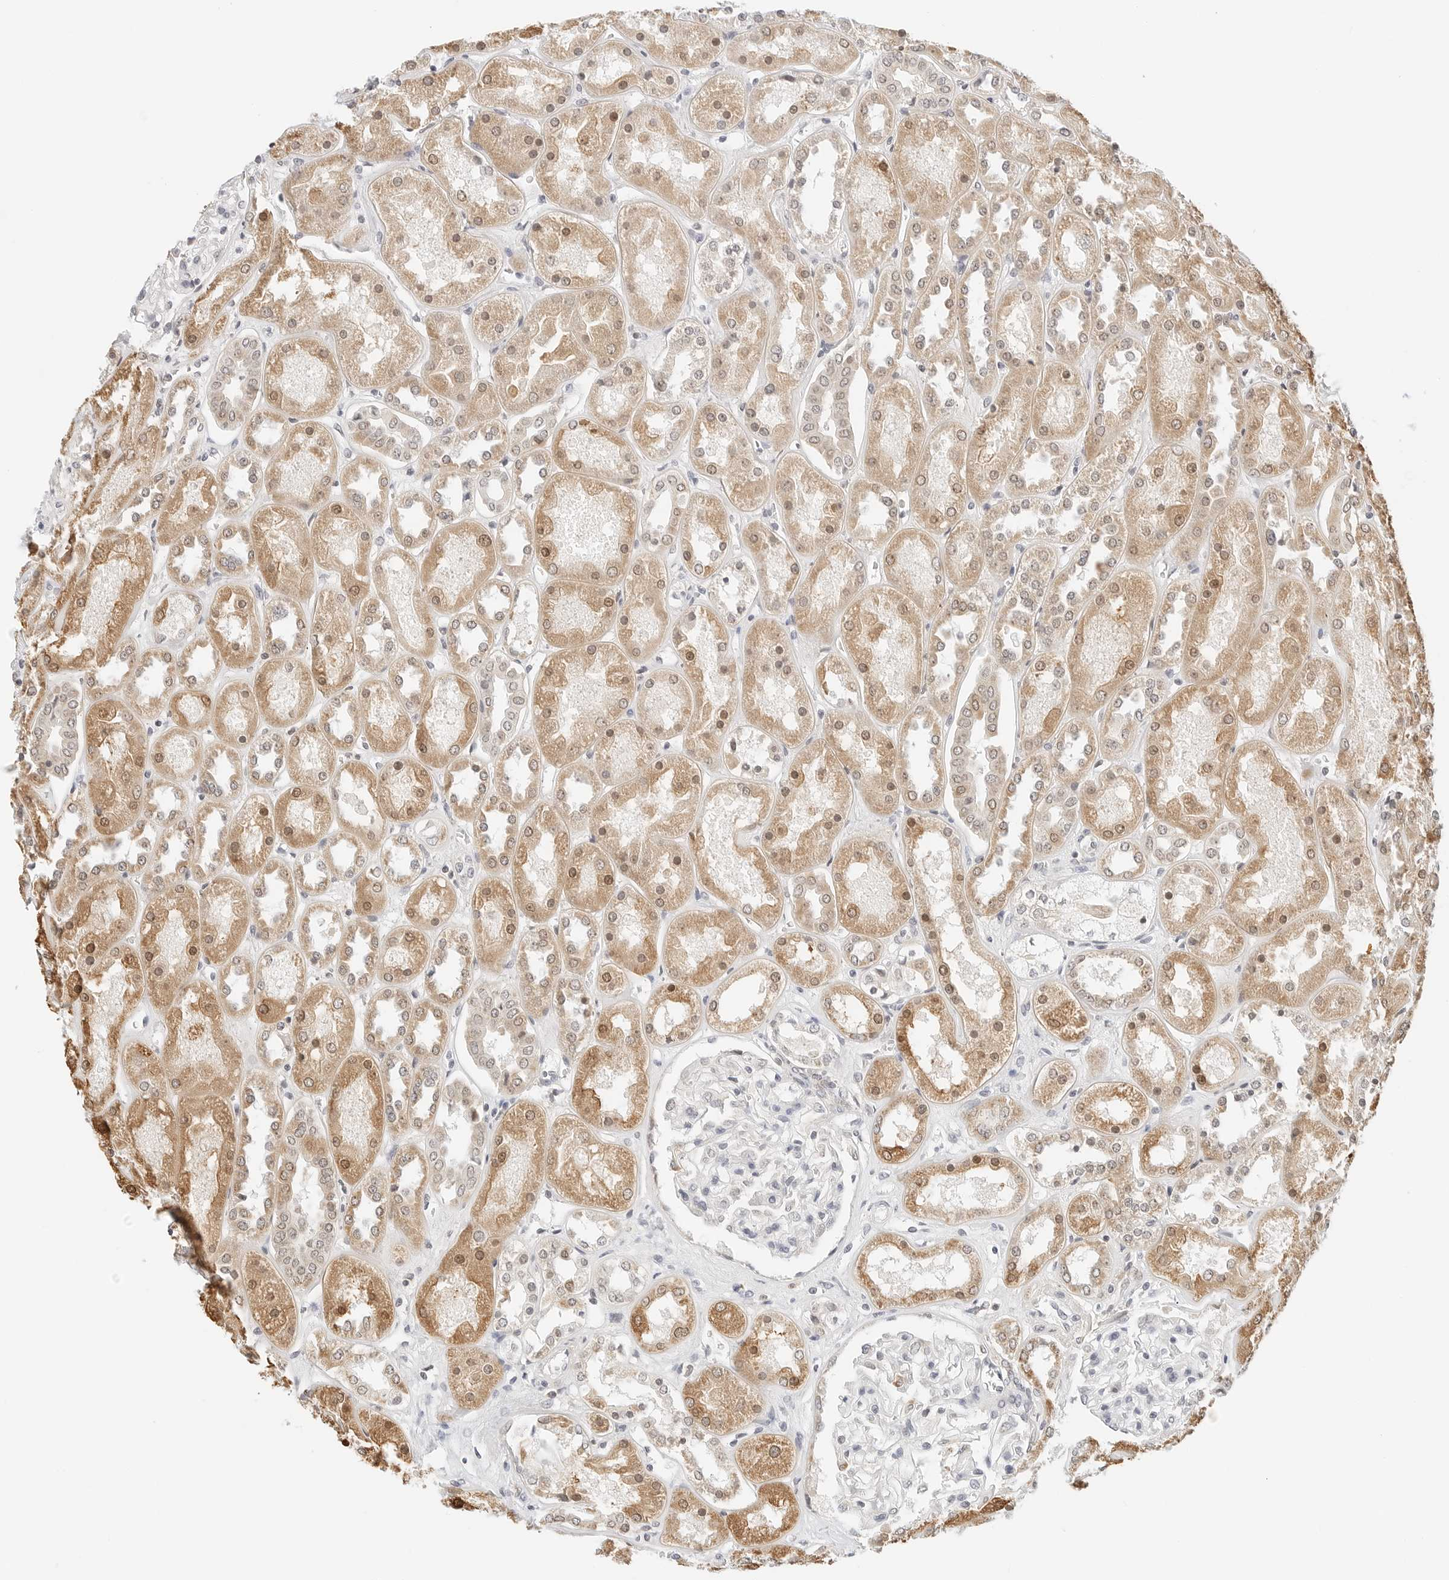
{"staining": {"intensity": "weak", "quantity": "<25%", "location": "cytoplasmic/membranous"}, "tissue": "kidney", "cell_type": "Cells in glomeruli", "image_type": "normal", "snomed": [{"axis": "morphology", "description": "Normal tissue, NOS"}, {"axis": "topography", "description": "Kidney"}], "caption": "DAB immunohistochemical staining of benign human kidney displays no significant staining in cells in glomeruli. Nuclei are stained in blue.", "gene": "ATL1", "patient": {"sex": "male", "age": 70}}